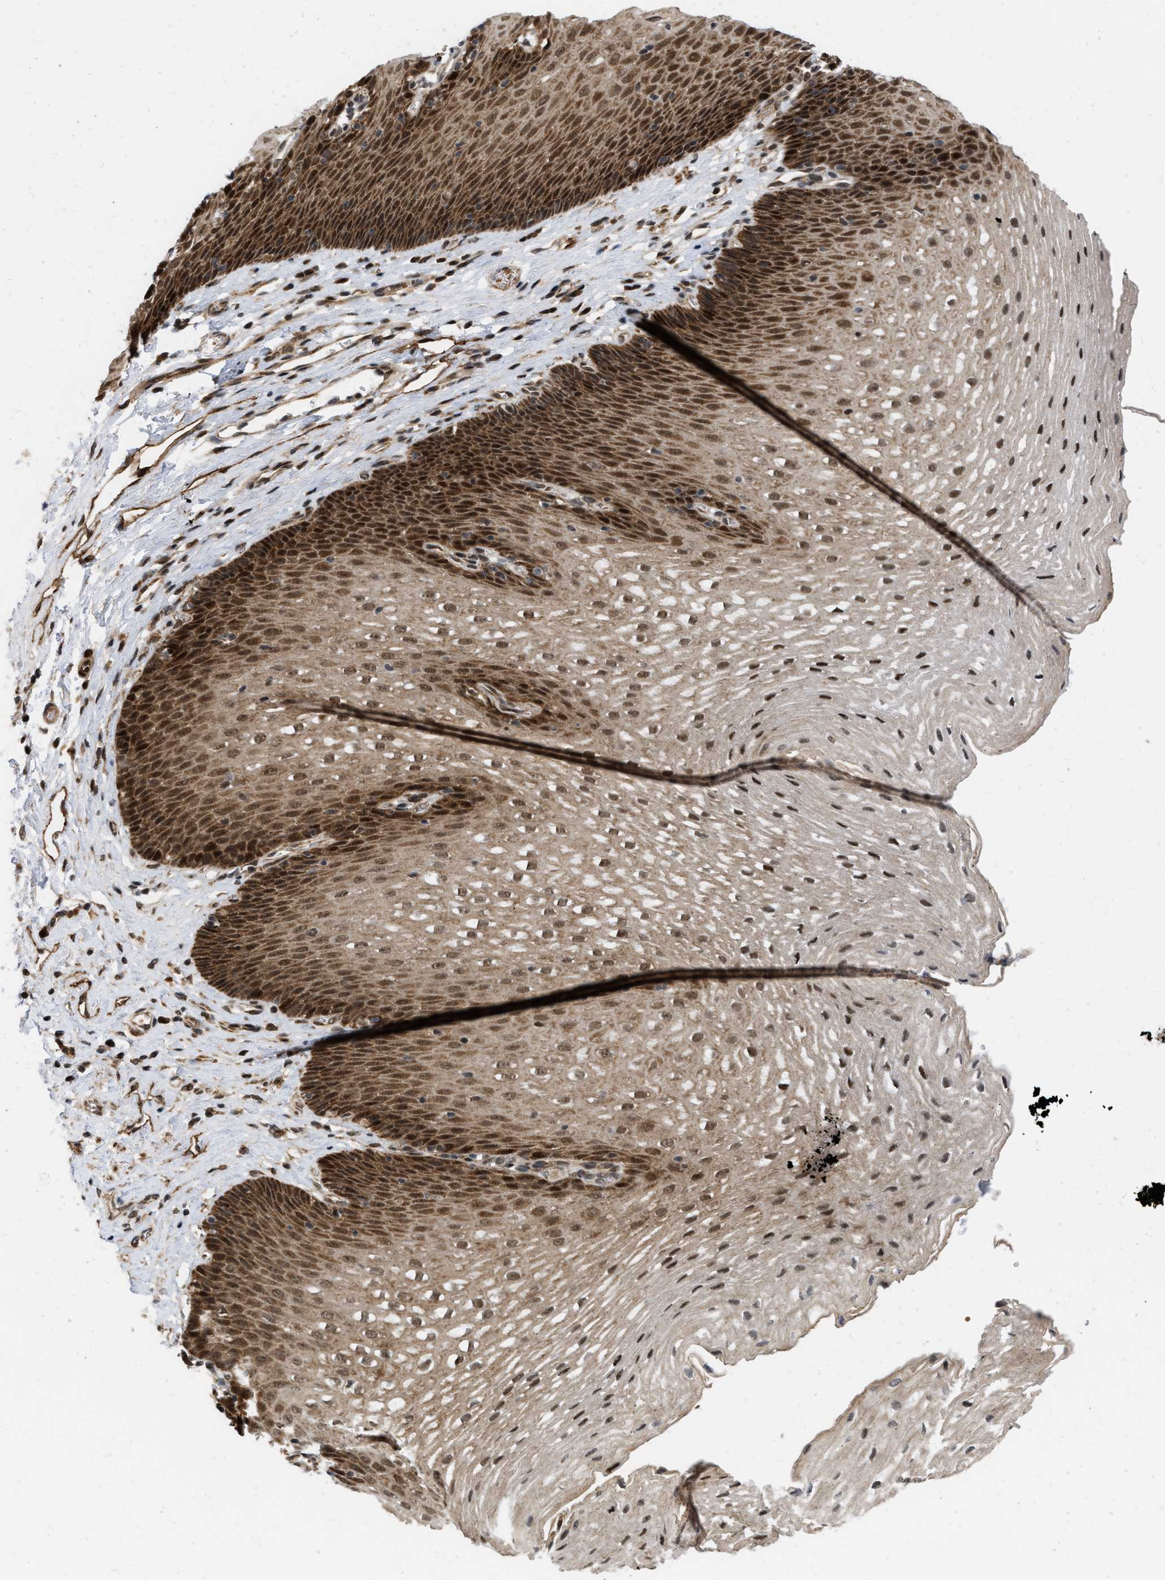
{"staining": {"intensity": "strong", "quantity": ">75%", "location": "nuclear"}, "tissue": "esophagus", "cell_type": "Squamous epithelial cells", "image_type": "normal", "snomed": [{"axis": "morphology", "description": "Normal tissue, NOS"}, {"axis": "topography", "description": "Esophagus"}], "caption": "Esophagus stained with a brown dye exhibits strong nuclear positive staining in approximately >75% of squamous epithelial cells.", "gene": "ANKRD11", "patient": {"sex": "male", "age": 48}}